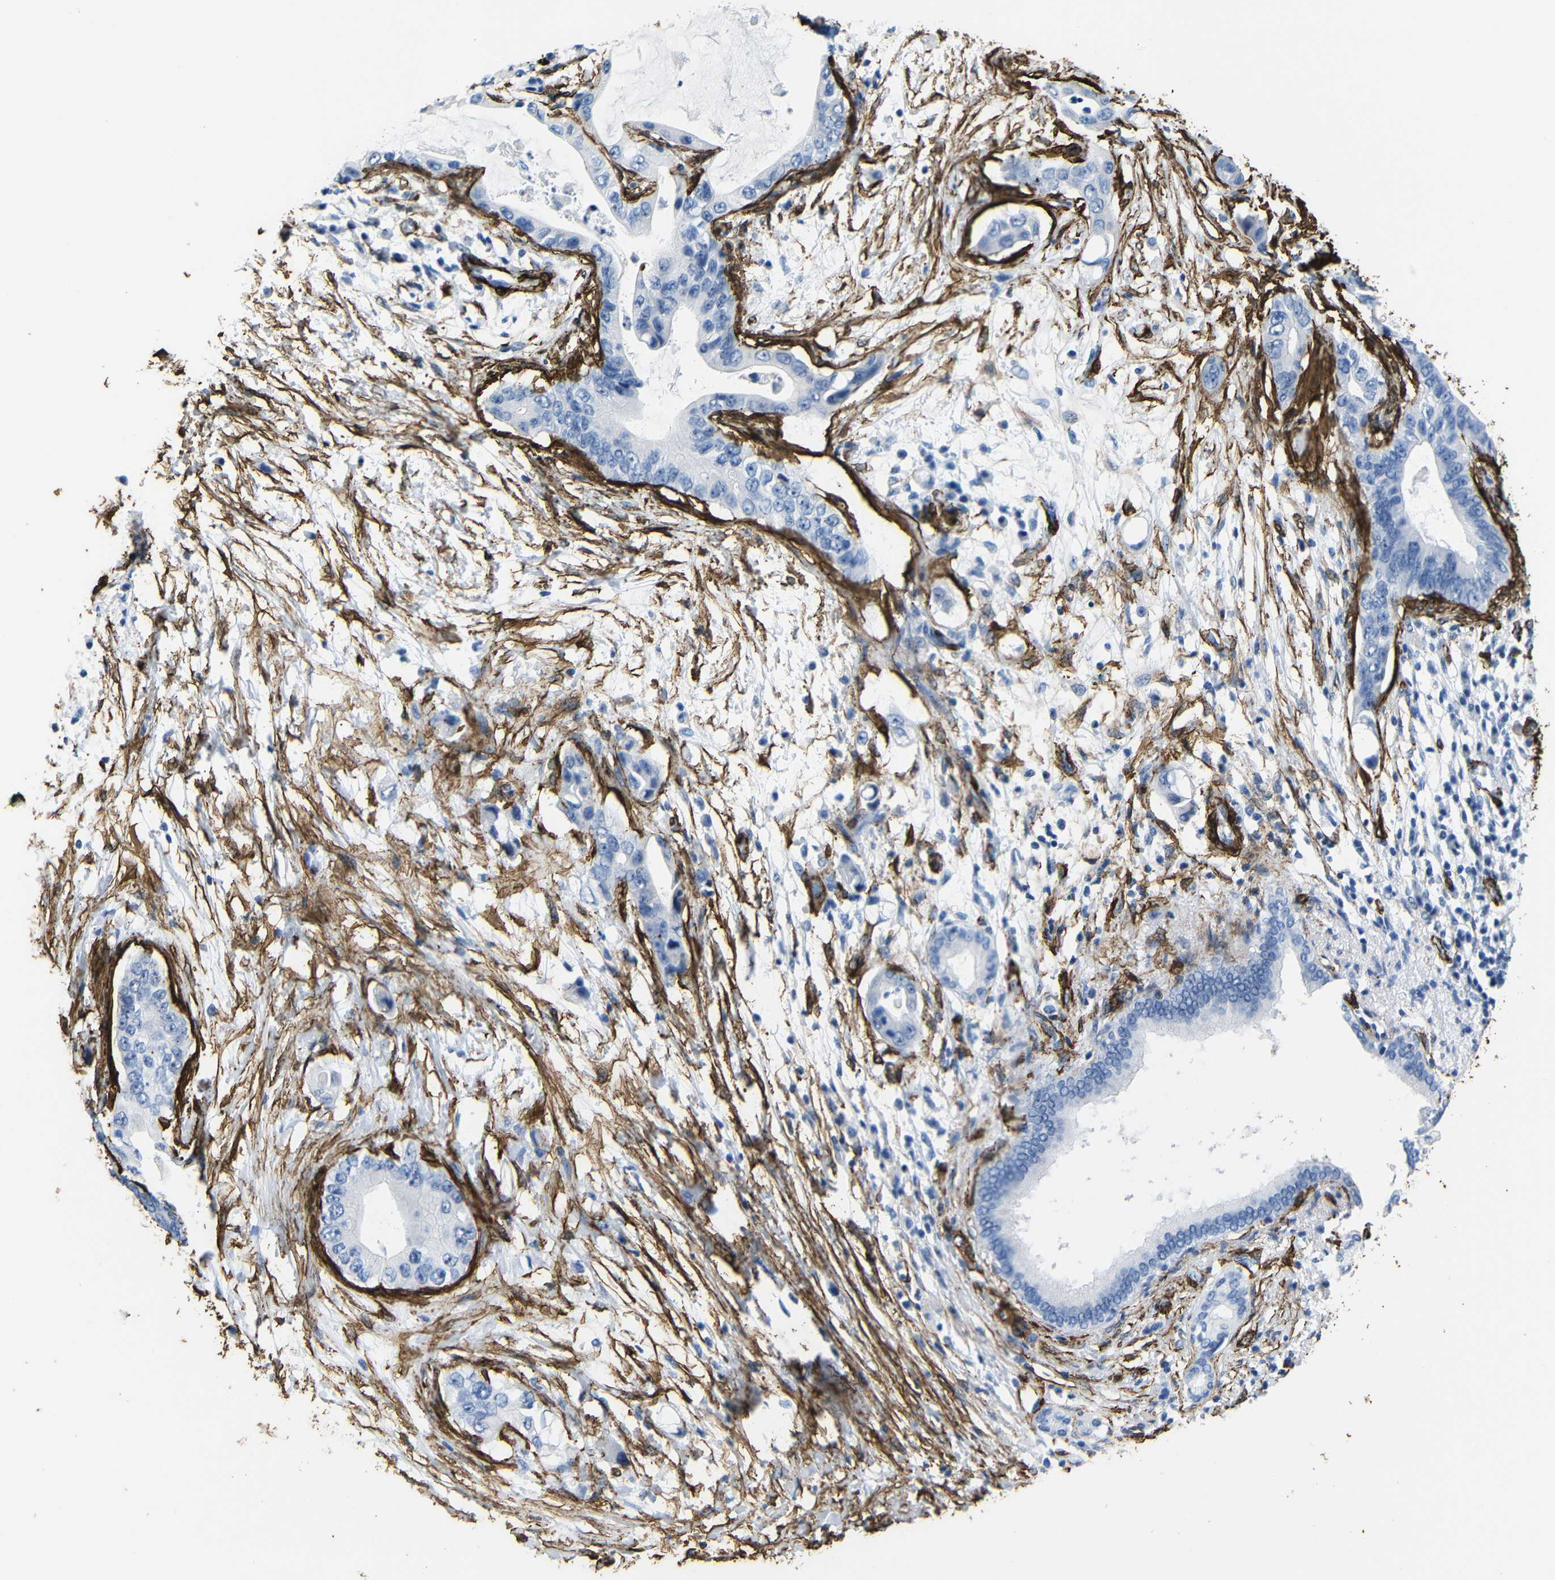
{"staining": {"intensity": "negative", "quantity": "none", "location": "none"}, "tissue": "pancreatic cancer", "cell_type": "Tumor cells", "image_type": "cancer", "snomed": [{"axis": "morphology", "description": "Adenocarcinoma, NOS"}, {"axis": "topography", "description": "Pancreas"}], "caption": "This is an immunohistochemistry (IHC) histopathology image of human pancreatic adenocarcinoma. There is no expression in tumor cells.", "gene": "ACTA2", "patient": {"sex": "male", "age": 77}}